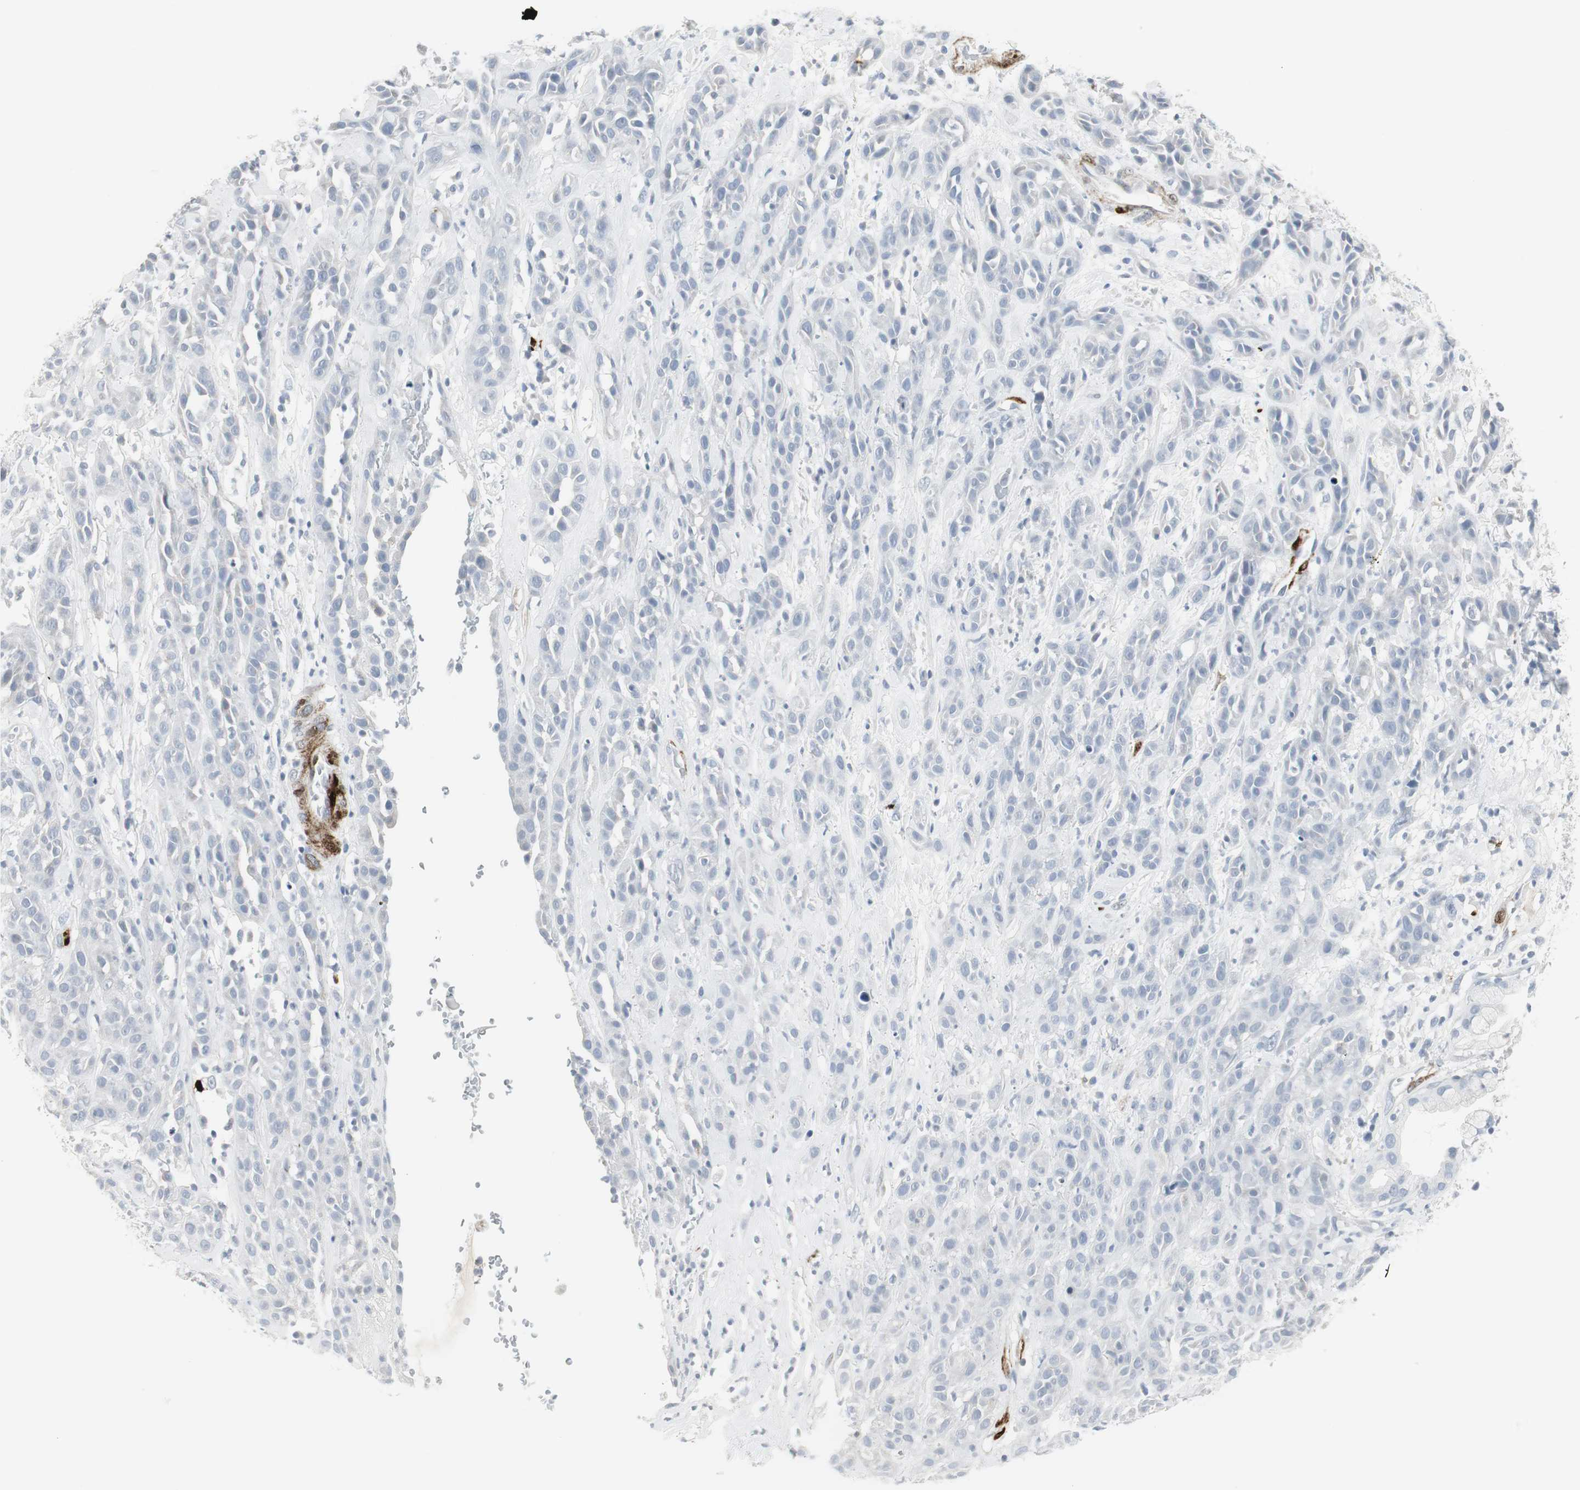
{"staining": {"intensity": "negative", "quantity": "none", "location": "none"}, "tissue": "head and neck cancer", "cell_type": "Tumor cells", "image_type": "cancer", "snomed": [{"axis": "morphology", "description": "Squamous cell carcinoma, NOS"}, {"axis": "topography", "description": "Head-Neck"}], "caption": "DAB (3,3'-diaminobenzidine) immunohistochemical staining of head and neck squamous cell carcinoma exhibits no significant positivity in tumor cells.", "gene": "PPP1R14A", "patient": {"sex": "male", "age": 62}}